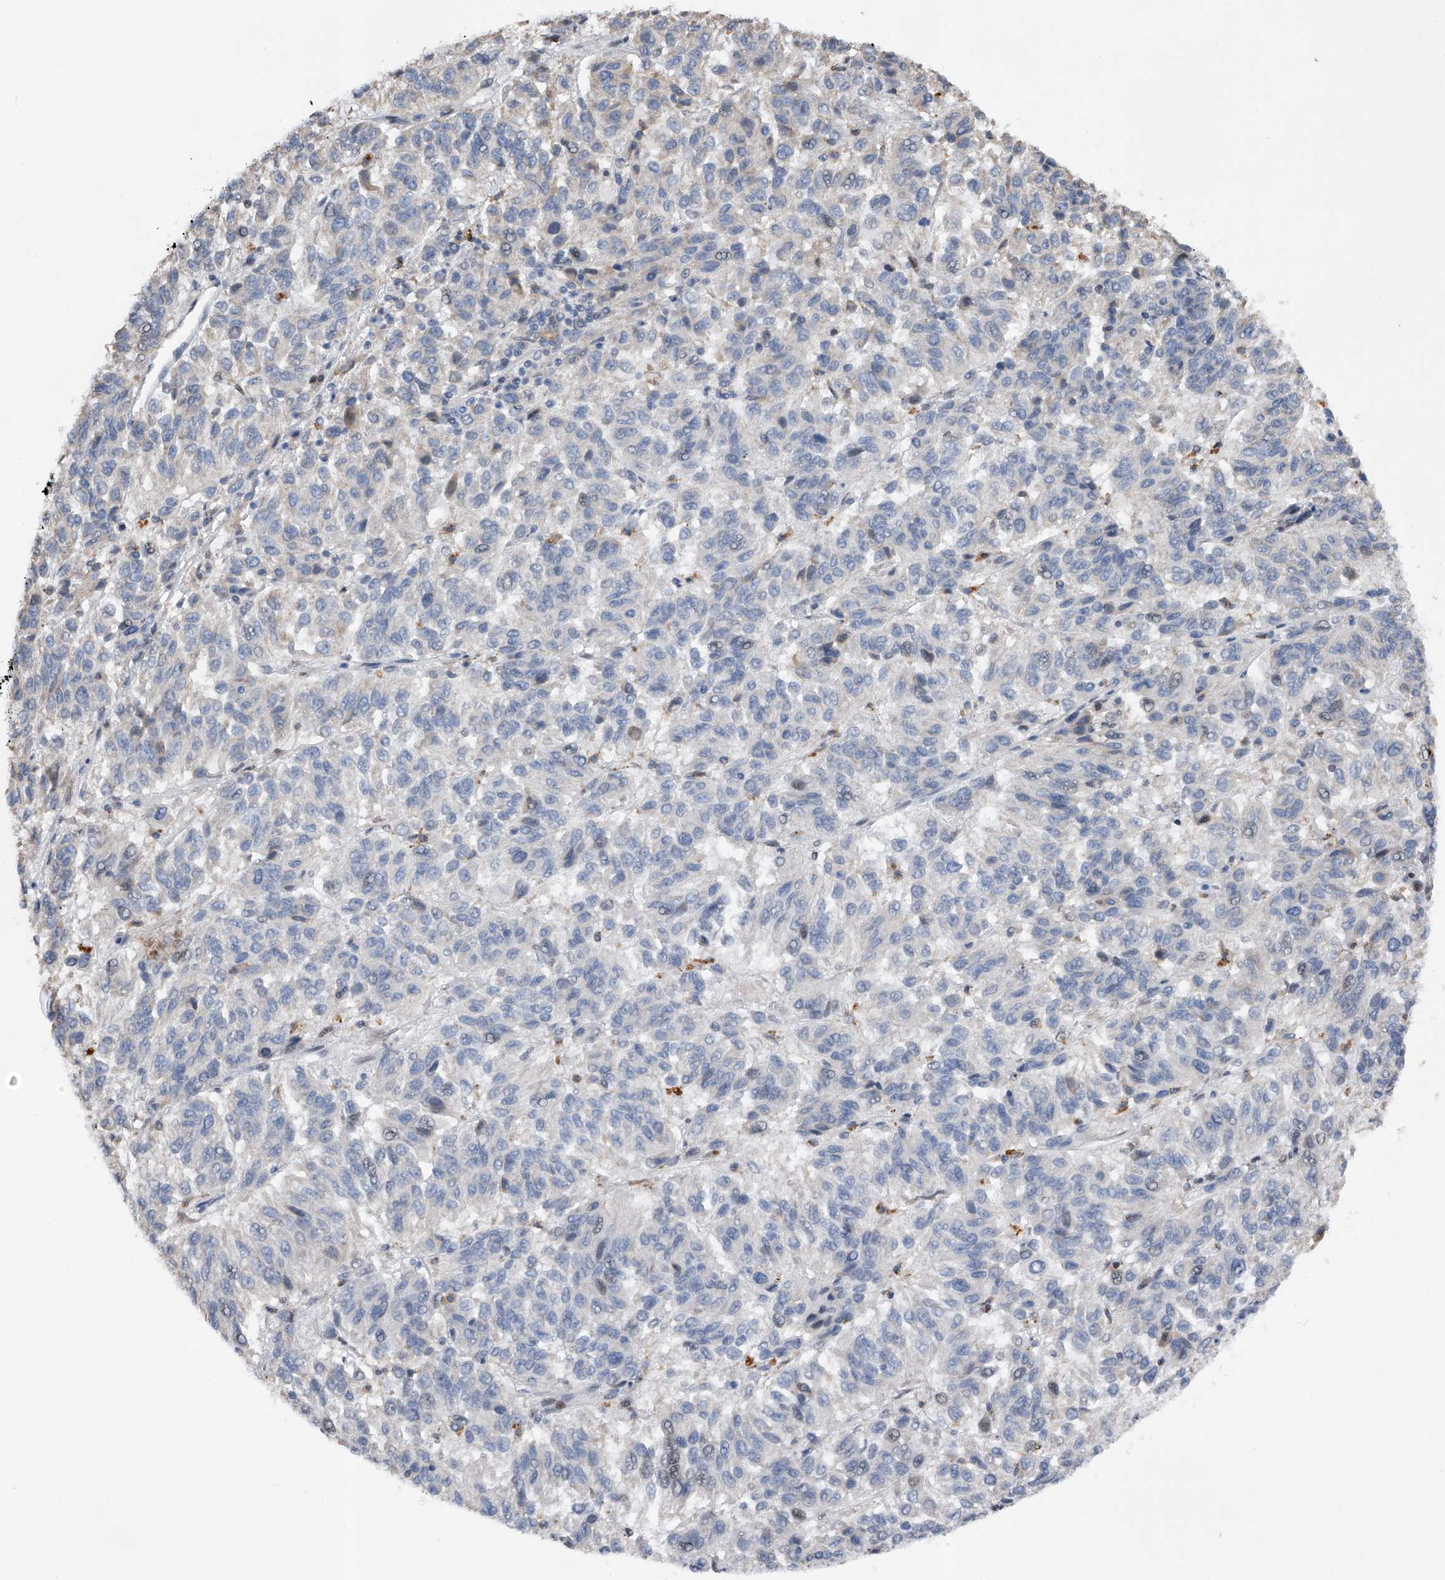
{"staining": {"intensity": "negative", "quantity": "none", "location": "none"}, "tissue": "melanoma", "cell_type": "Tumor cells", "image_type": "cancer", "snomed": [{"axis": "morphology", "description": "Malignant melanoma, Metastatic site"}, {"axis": "topography", "description": "Lung"}], "caption": "Immunohistochemical staining of human malignant melanoma (metastatic site) demonstrates no significant expression in tumor cells.", "gene": "RWDD2A", "patient": {"sex": "male", "age": 64}}